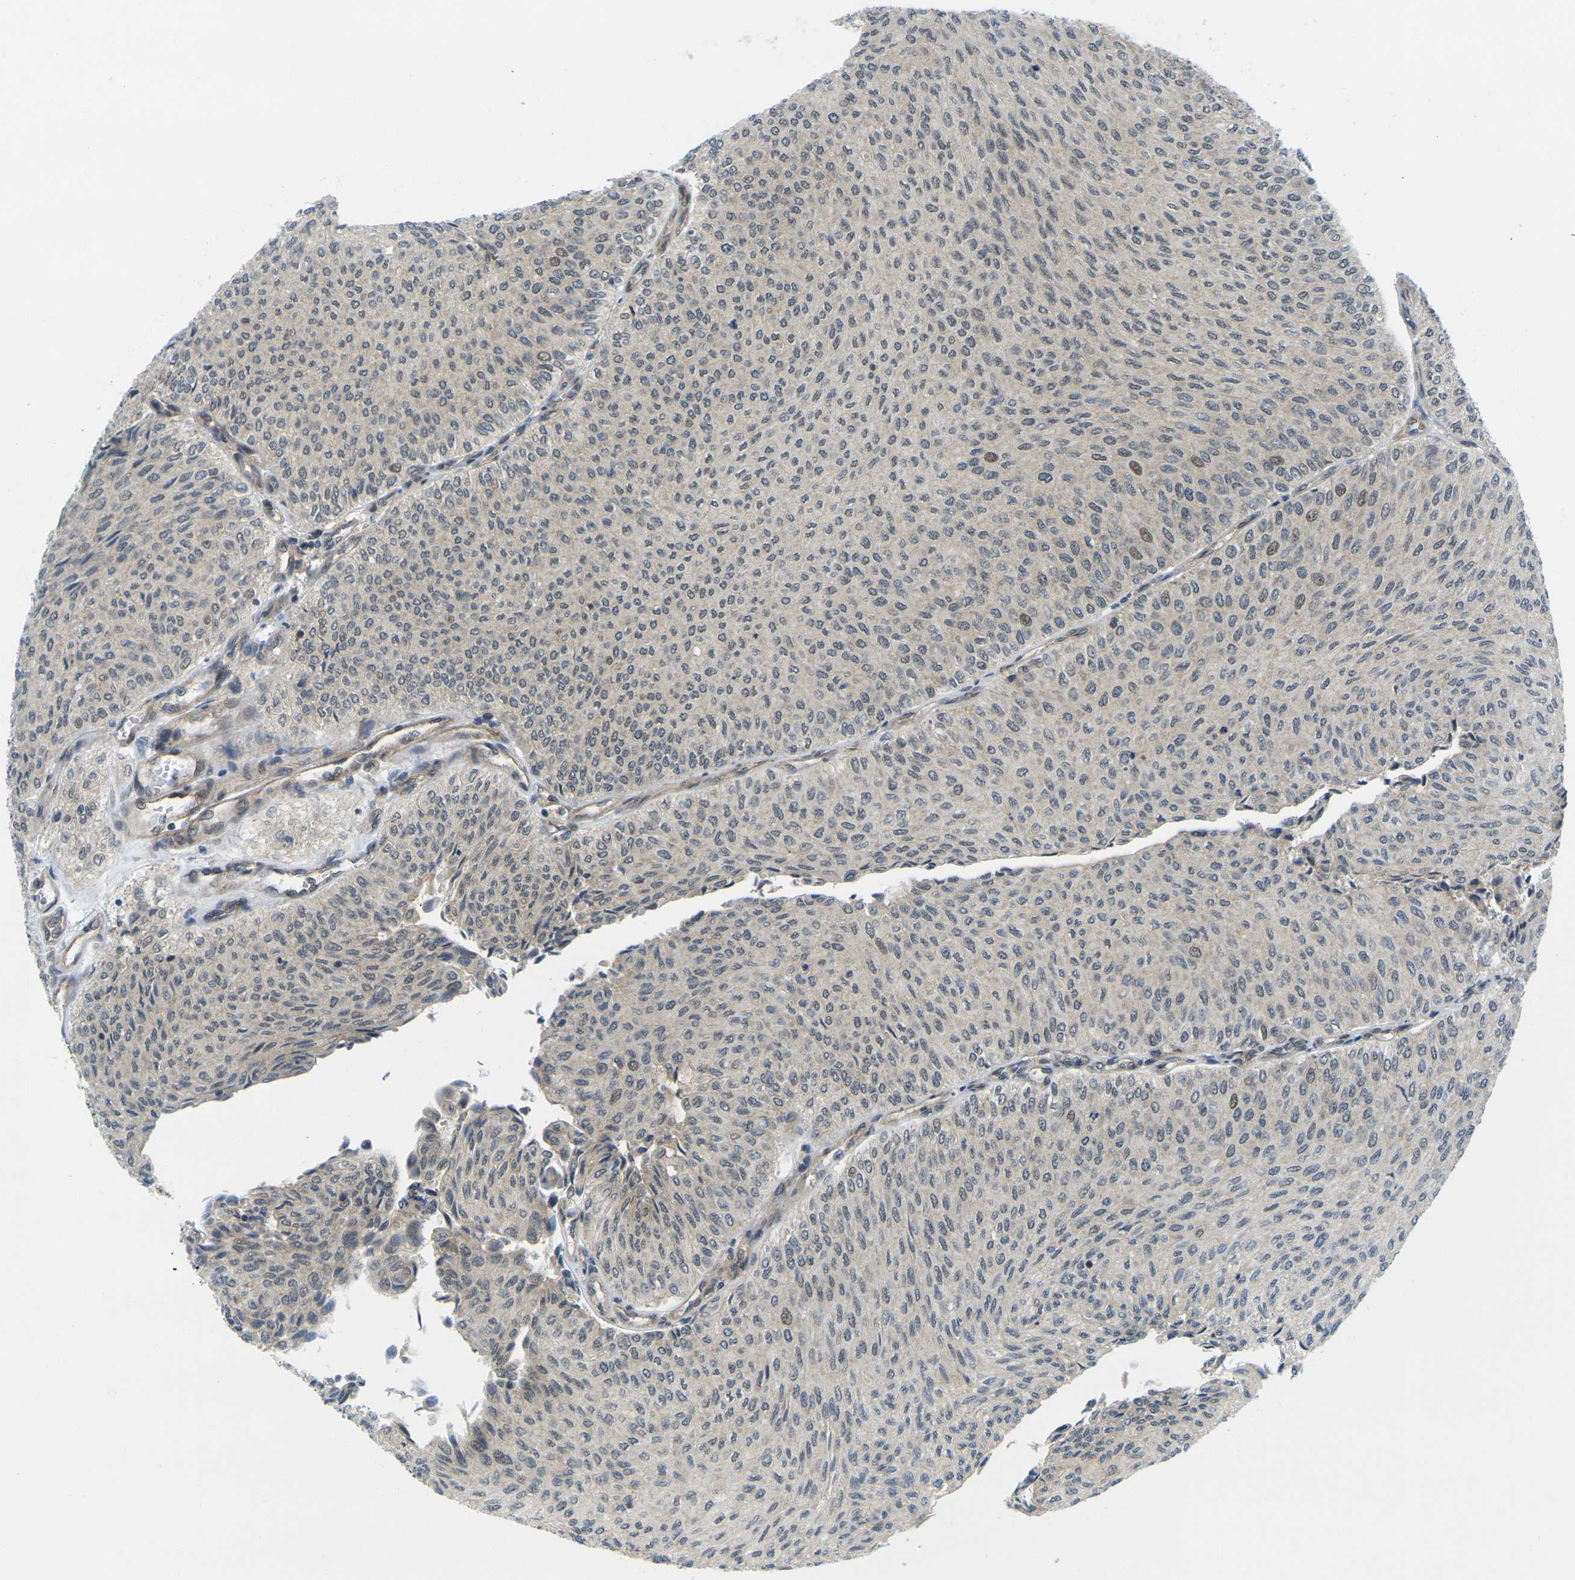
{"staining": {"intensity": "weak", "quantity": "<25%", "location": "nuclear"}, "tissue": "urothelial cancer", "cell_type": "Tumor cells", "image_type": "cancer", "snomed": [{"axis": "morphology", "description": "Urothelial carcinoma, Low grade"}, {"axis": "topography", "description": "Urinary bladder"}], "caption": "This is an IHC micrograph of urothelial carcinoma (low-grade). There is no expression in tumor cells.", "gene": "KCTD10", "patient": {"sex": "male", "age": 78}}